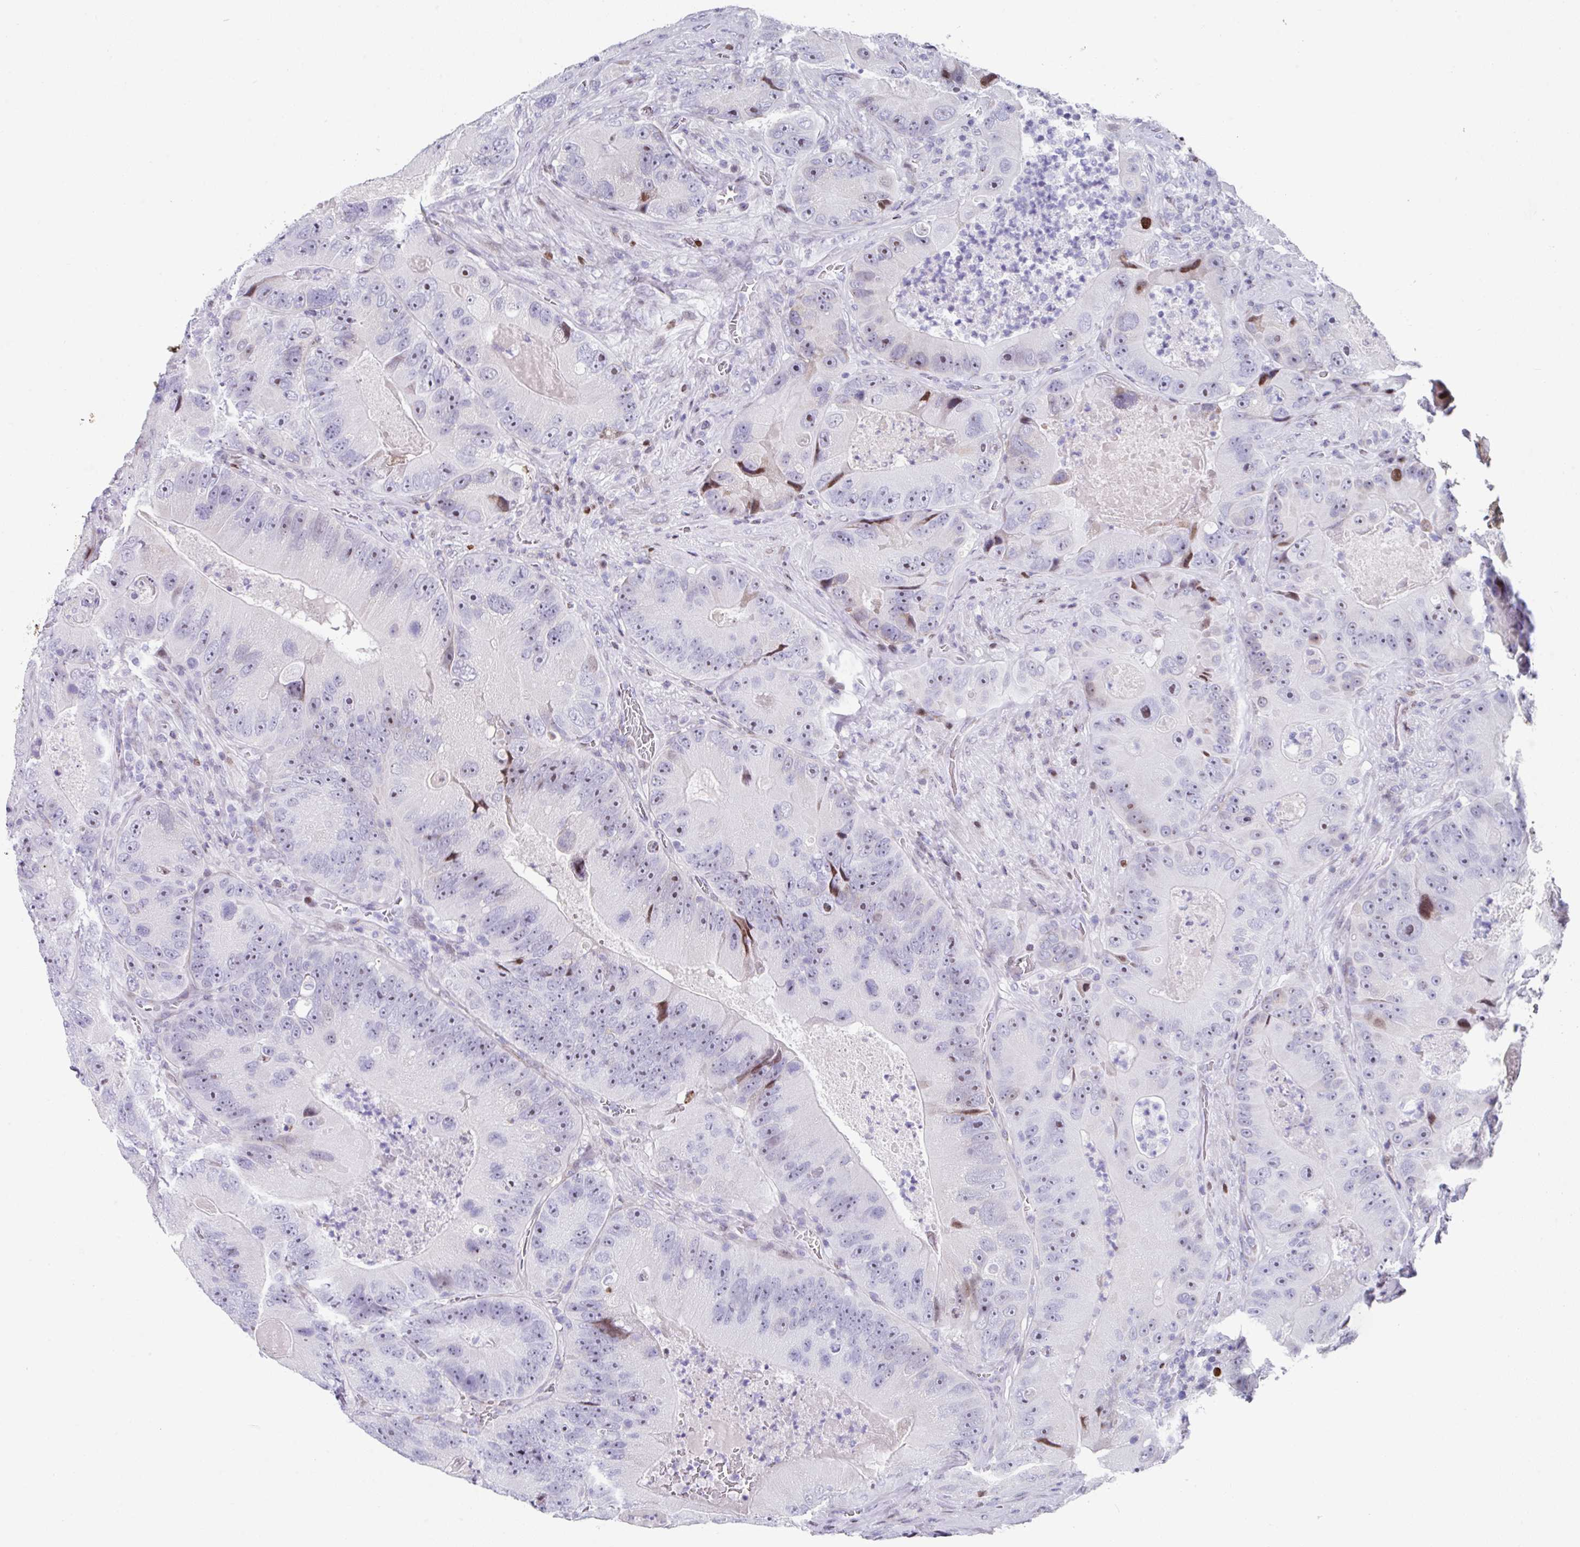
{"staining": {"intensity": "weak", "quantity": "25%-75%", "location": "nuclear"}, "tissue": "colorectal cancer", "cell_type": "Tumor cells", "image_type": "cancer", "snomed": [{"axis": "morphology", "description": "Adenocarcinoma, NOS"}, {"axis": "topography", "description": "Colon"}], "caption": "A micrograph of colorectal cancer stained for a protein reveals weak nuclear brown staining in tumor cells. (IHC, brightfield microscopy, high magnification).", "gene": "TCF3", "patient": {"sex": "female", "age": 86}}